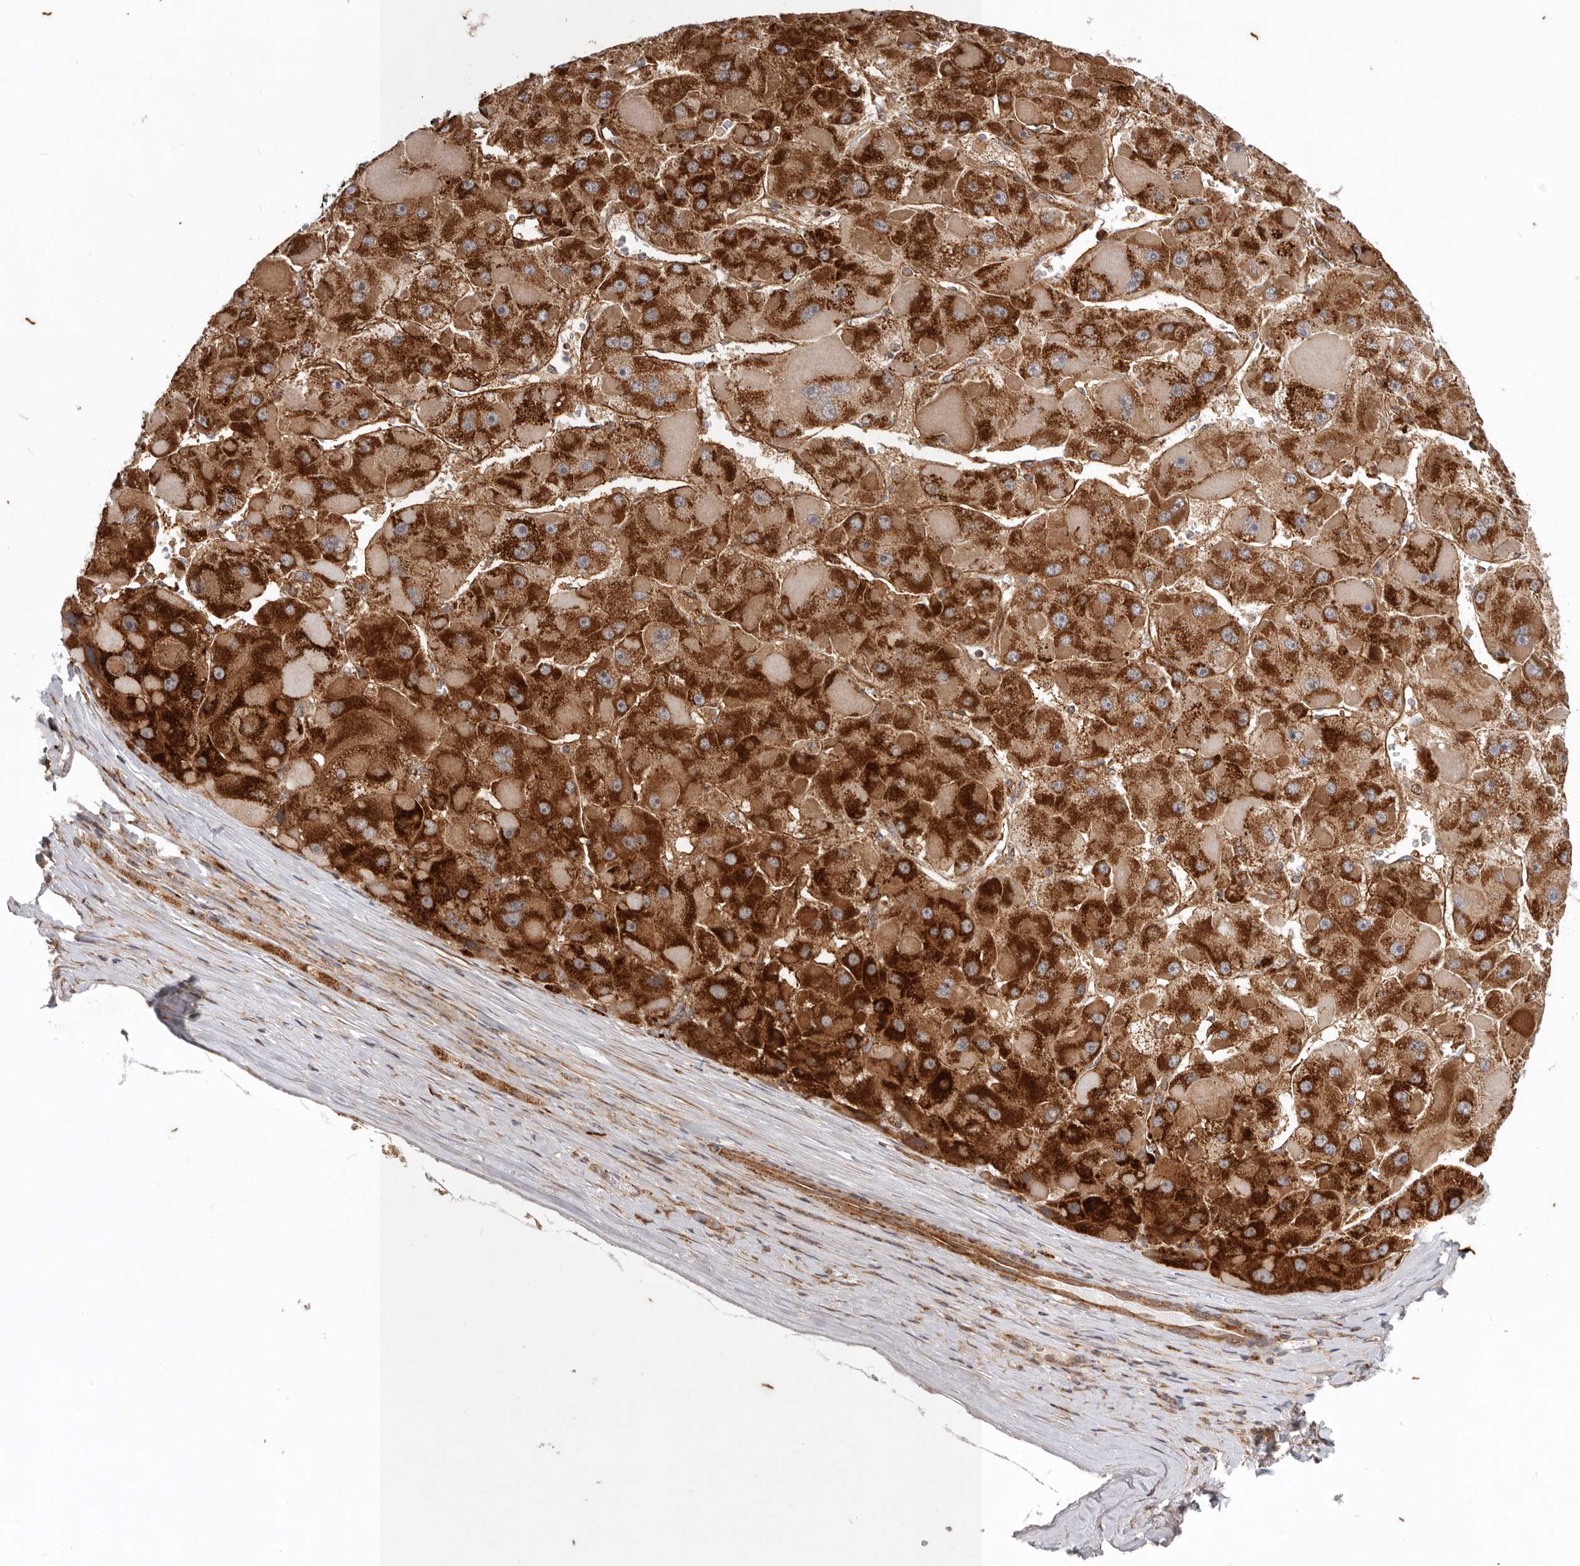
{"staining": {"intensity": "strong", "quantity": ">75%", "location": "cytoplasmic/membranous"}, "tissue": "liver cancer", "cell_type": "Tumor cells", "image_type": "cancer", "snomed": [{"axis": "morphology", "description": "Carcinoma, Hepatocellular, NOS"}, {"axis": "topography", "description": "Liver"}], "caption": "Liver cancer (hepatocellular carcinoma) stained for a protein displays strong cytoplasmic/membranous positivity in tumor cells.", "gene": "MRPS10", "patient": {"sex": "female", "age": 73}}